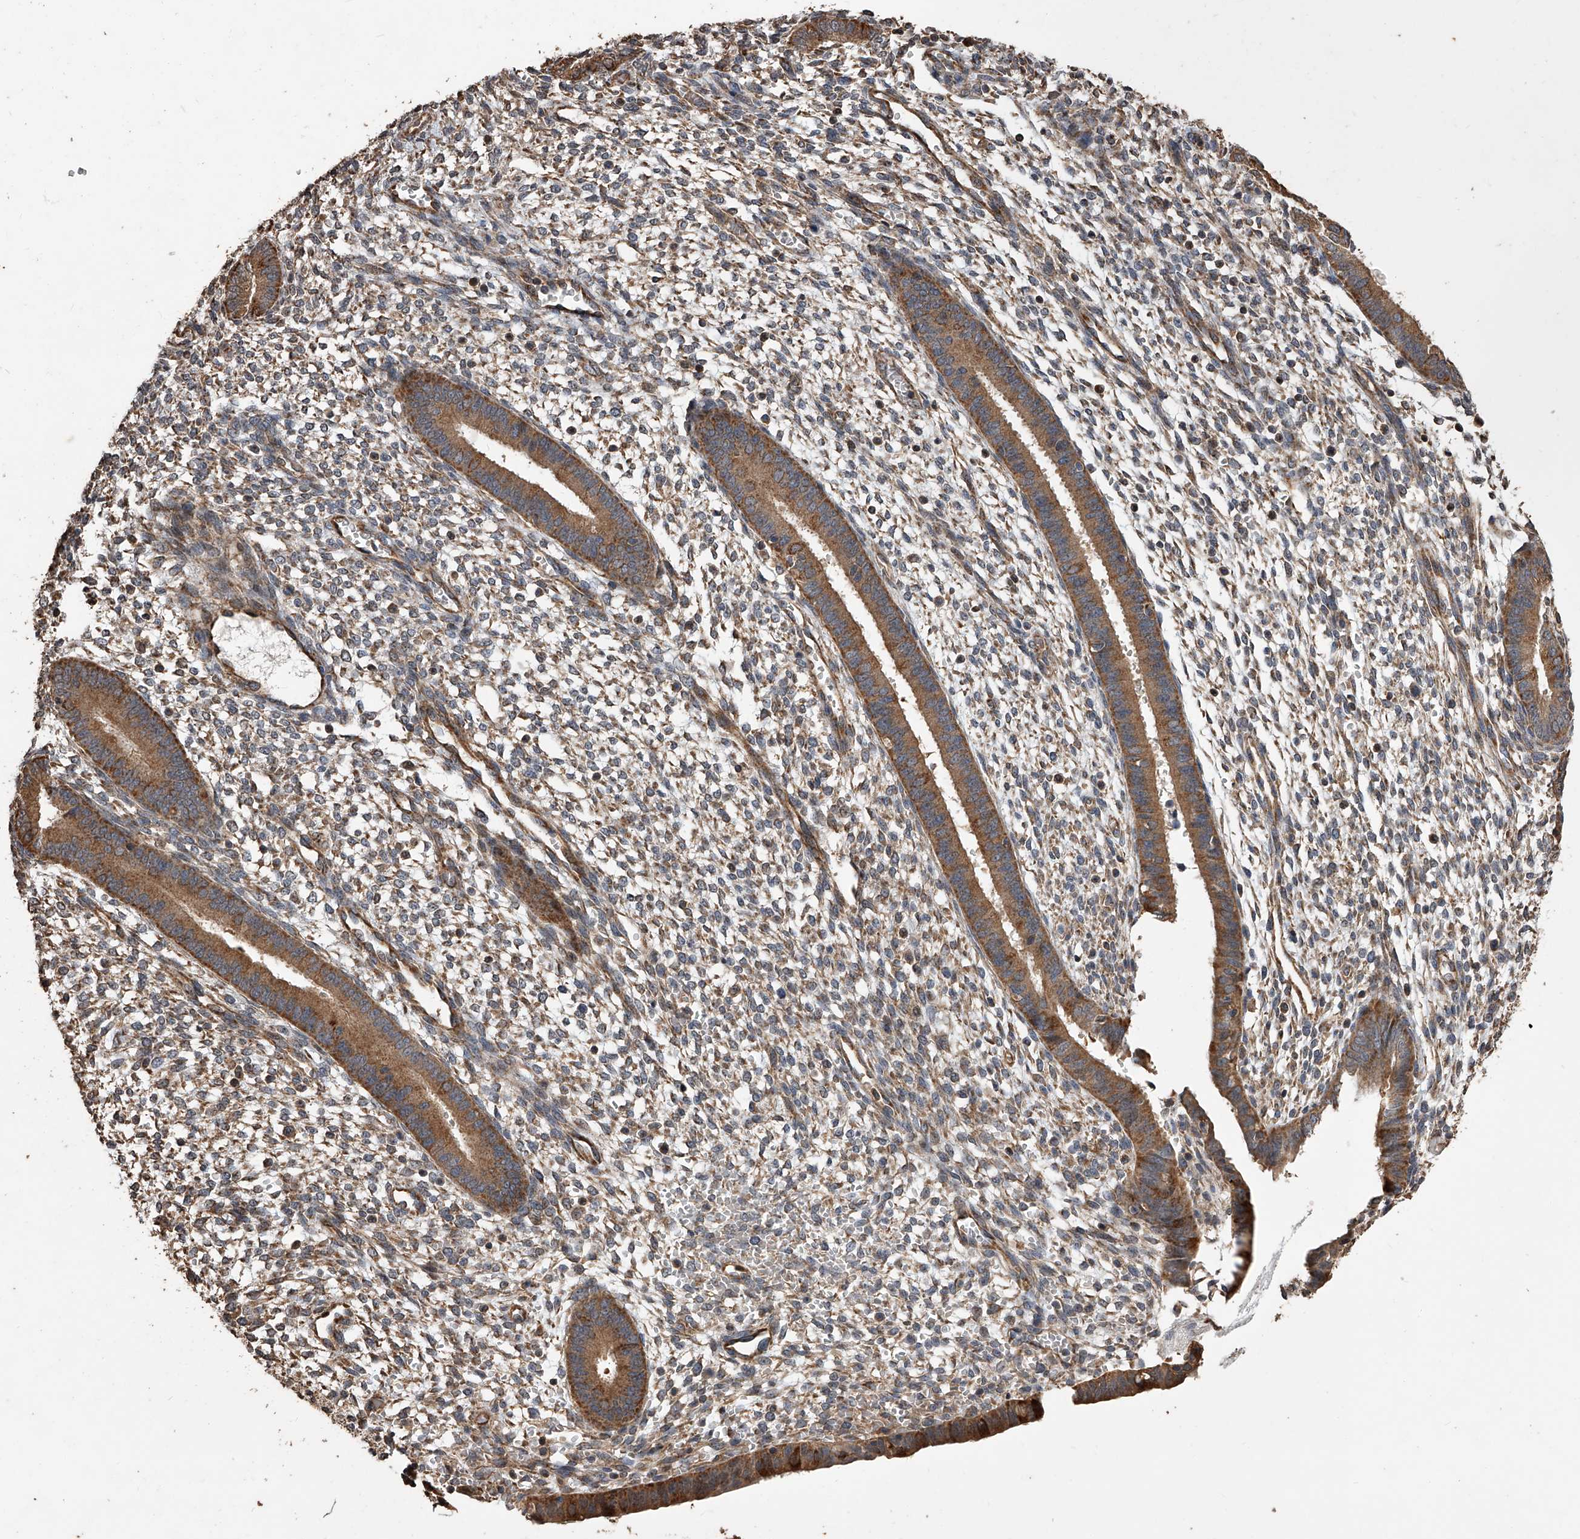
{"staining": {"intensity": "moderate", "quantity": "25%-75%", "location": "cytoplasmic/membranous"}, "tissue": "endometrium", "cell_type": "Cells in endometrial stroma", "image_type": "normal", "snomed": [{"axis": "morphology", "description": "Normal tissue, NOS"}, {"axis": "topography", "description": "Endometrium"}], "caption": "A histopathology image of endometrium stained for a protein reveals moderate cytoplasmic/membranous brown staining in cells in endometrial stroma.", "gene": "LTV1", "patient": {"sex": "female", "age": 46}}